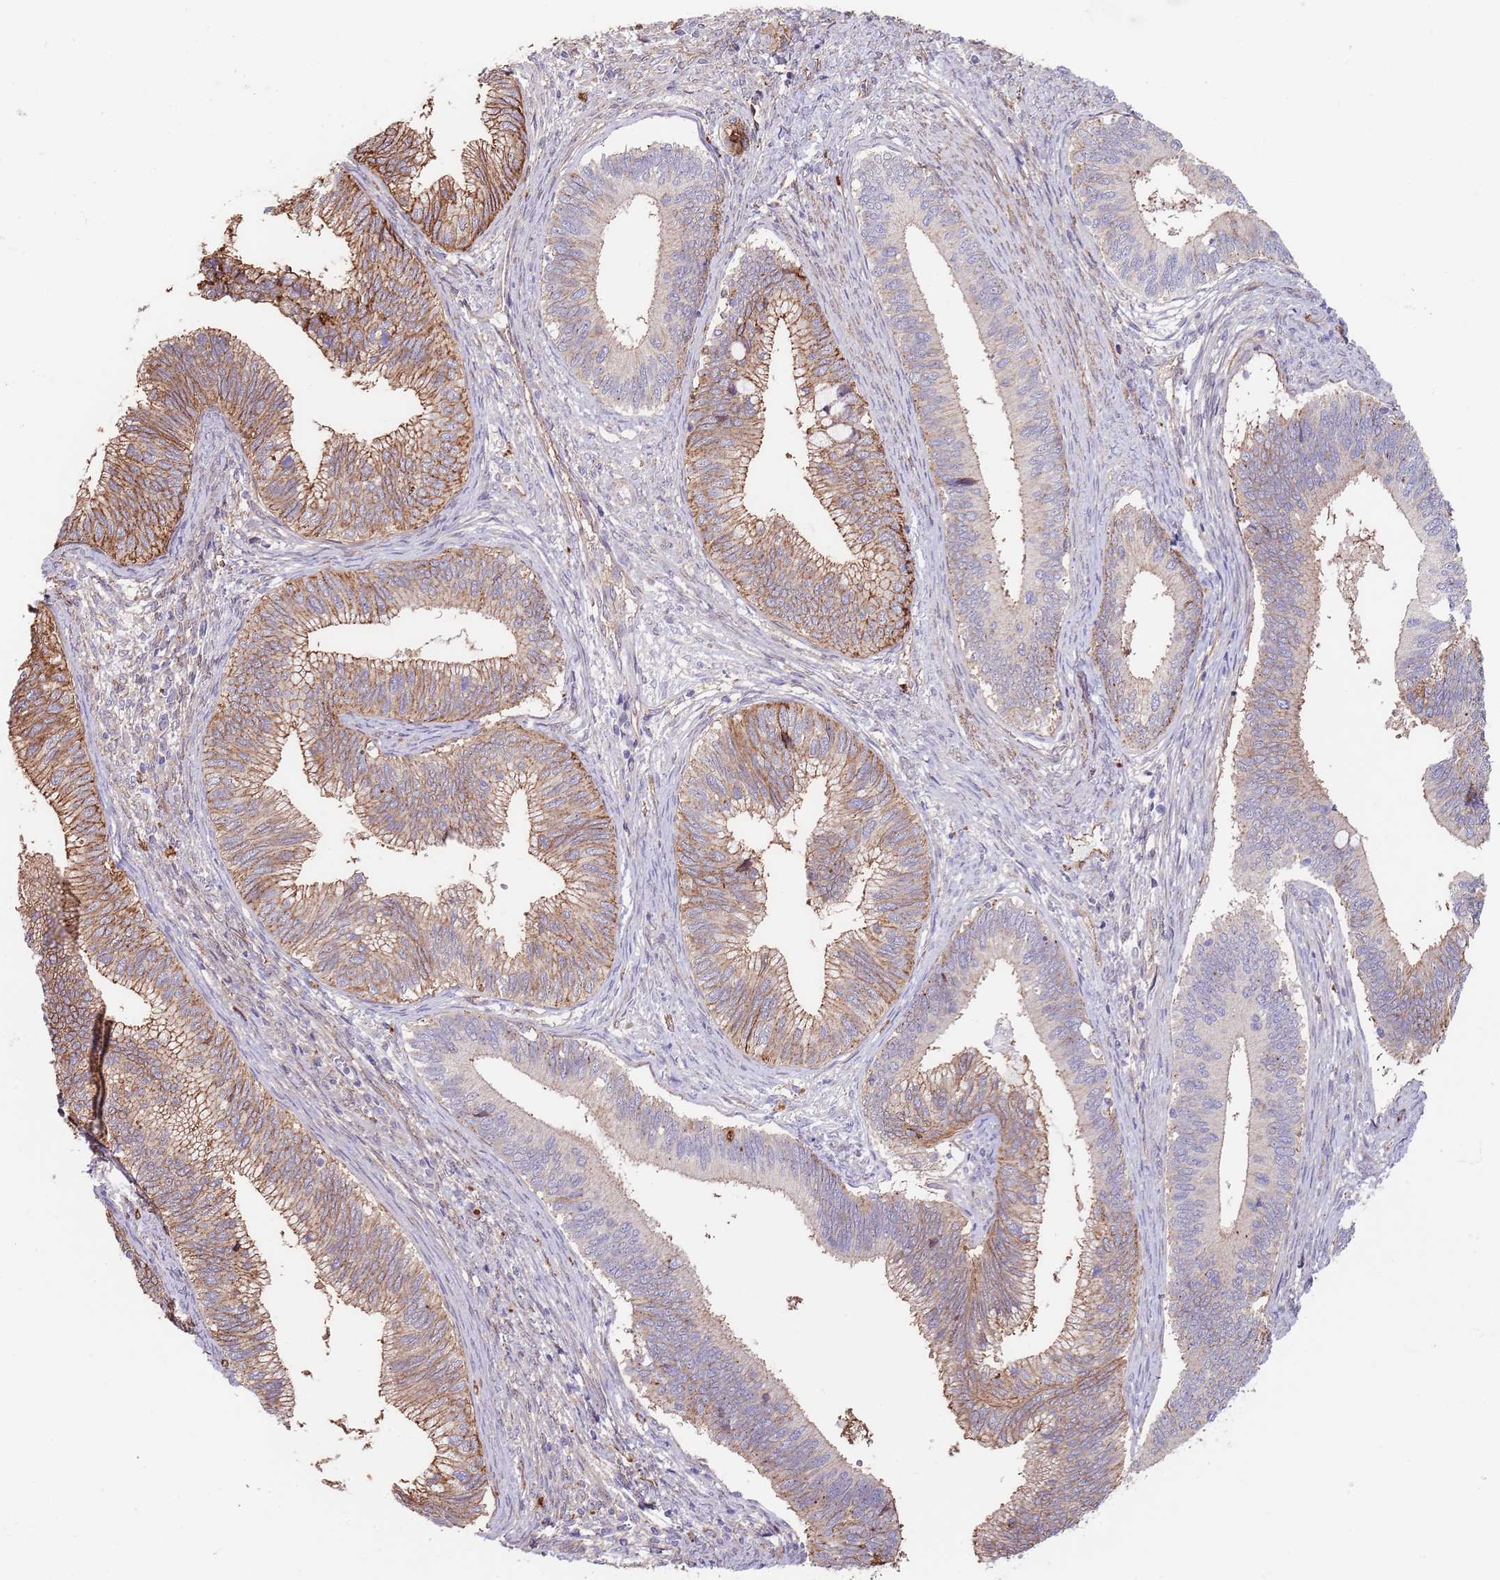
{"staining": {"intensity": "moderate", "quantity": ">75%", "location": "cytoplasmic/membranous"}, "tissue": "cervical cancer", "cell_type": "Tumor cells", "image_type": "cancer", "snomed": [{"axis": "morphology", "description": "Adenocarcinoma, NOS"}, {"axis": "topography", "description": "Cervix"}], "caption": "Protein staining reveals moderate cytoplasmic/membranous staining in about >75% of tumor cells in cervical adenocarcinoma.", "gene": "BPNT1", "patient": {"sex": "female", "age": 42}}